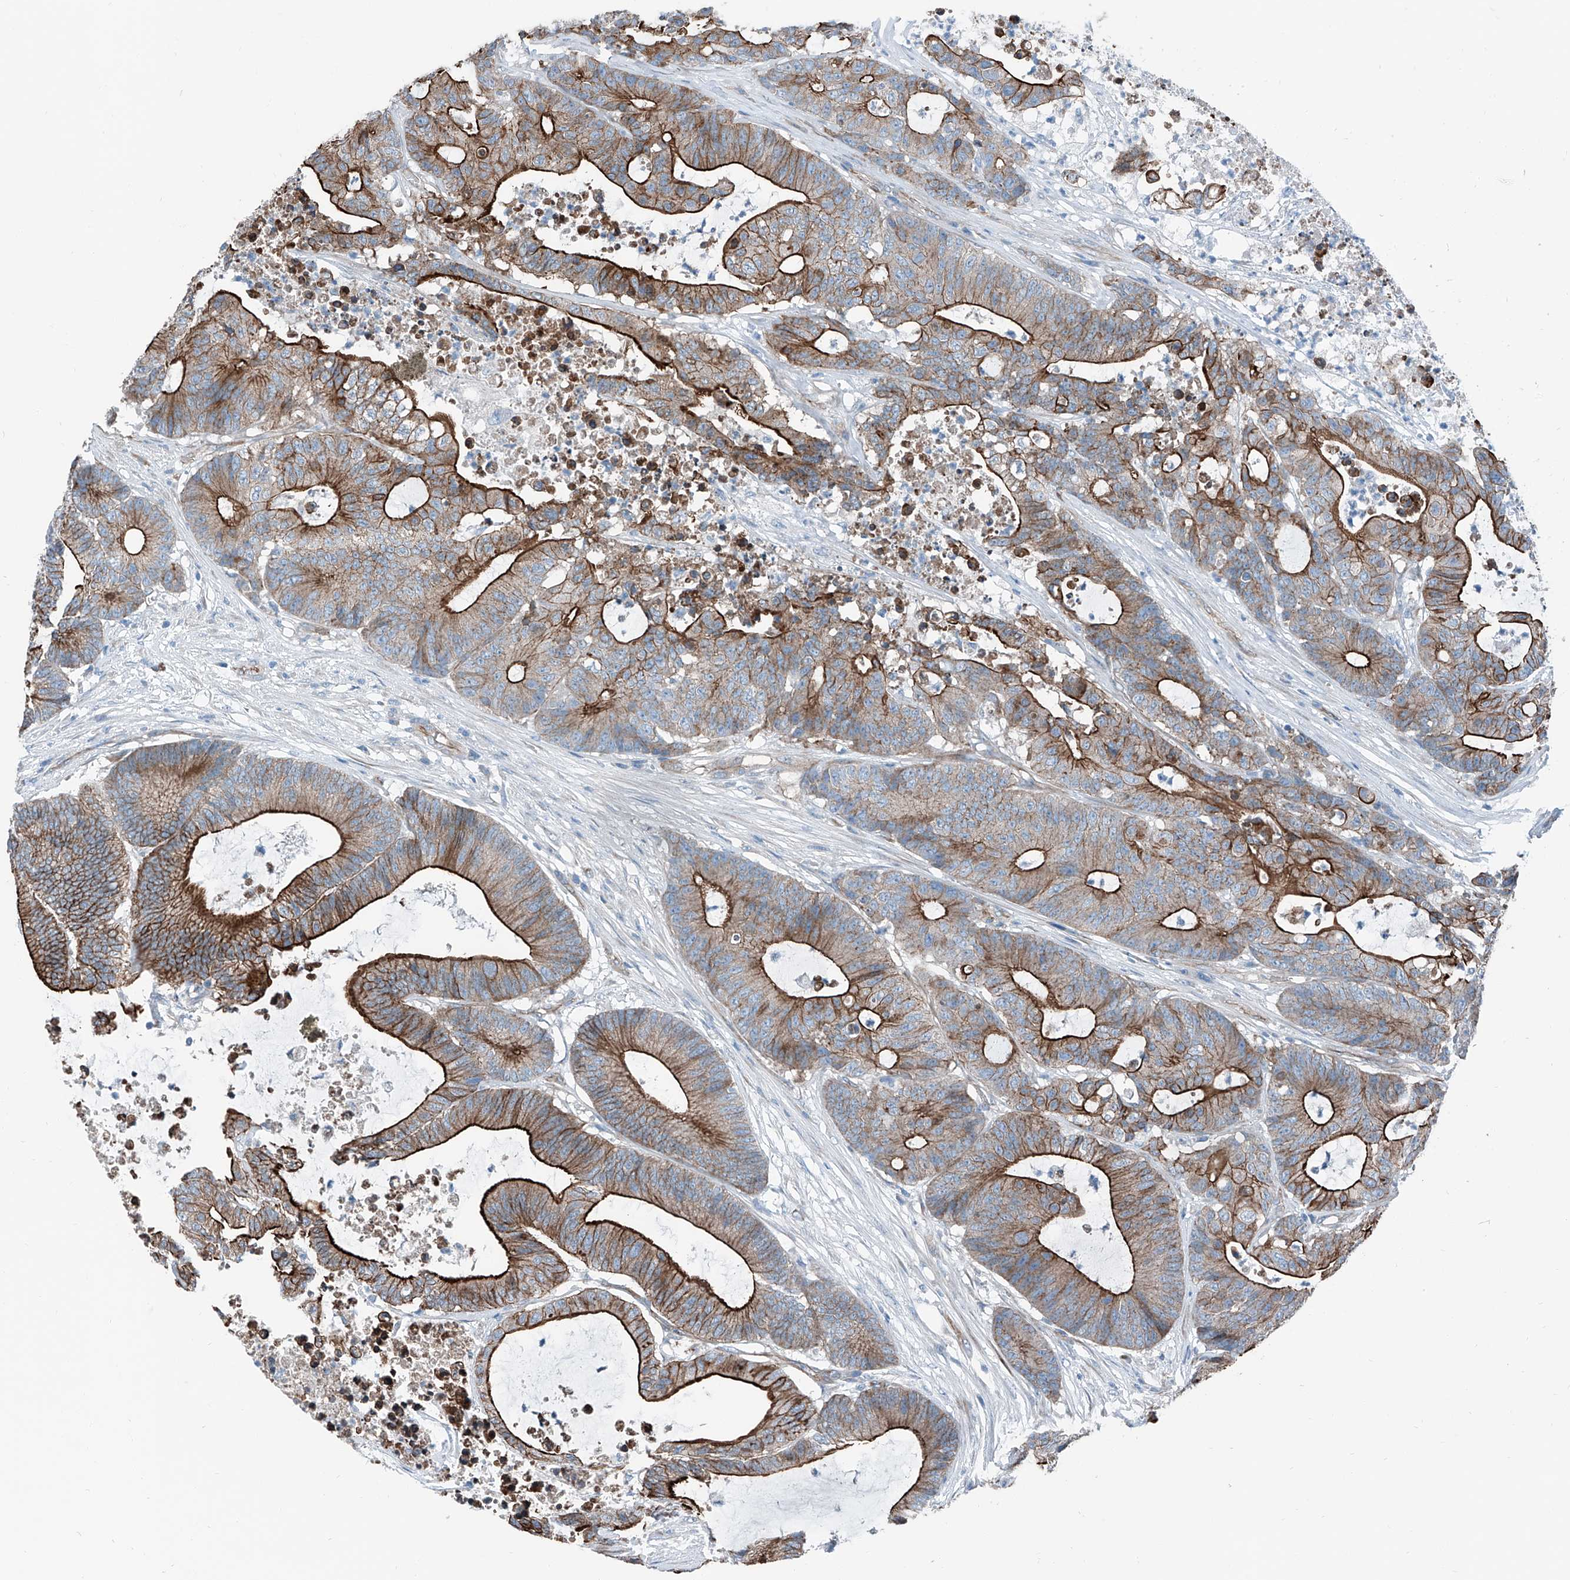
{"staining": {"intensity": "strong", "quantity": "25%-75%", "location": "cytoplasmic/membranous"}, "tissue": "colorectal cancer", "cell_type": "Tumor cells", "image_type": "cancer", "snomed": [{"axis": "morphology", "description": "Adenocarcinoma, NOS"}, {"axis": "topography", "description": "Colon"}], "caption": "The image demonstrates staining of adenocarcinoma (colorectal), revealing strong cytoplasmic/membranous protein expression (brown color) within tumor cells.", "gene": "THEMIS2", "patient": {"sex": "female", "age": 84}}